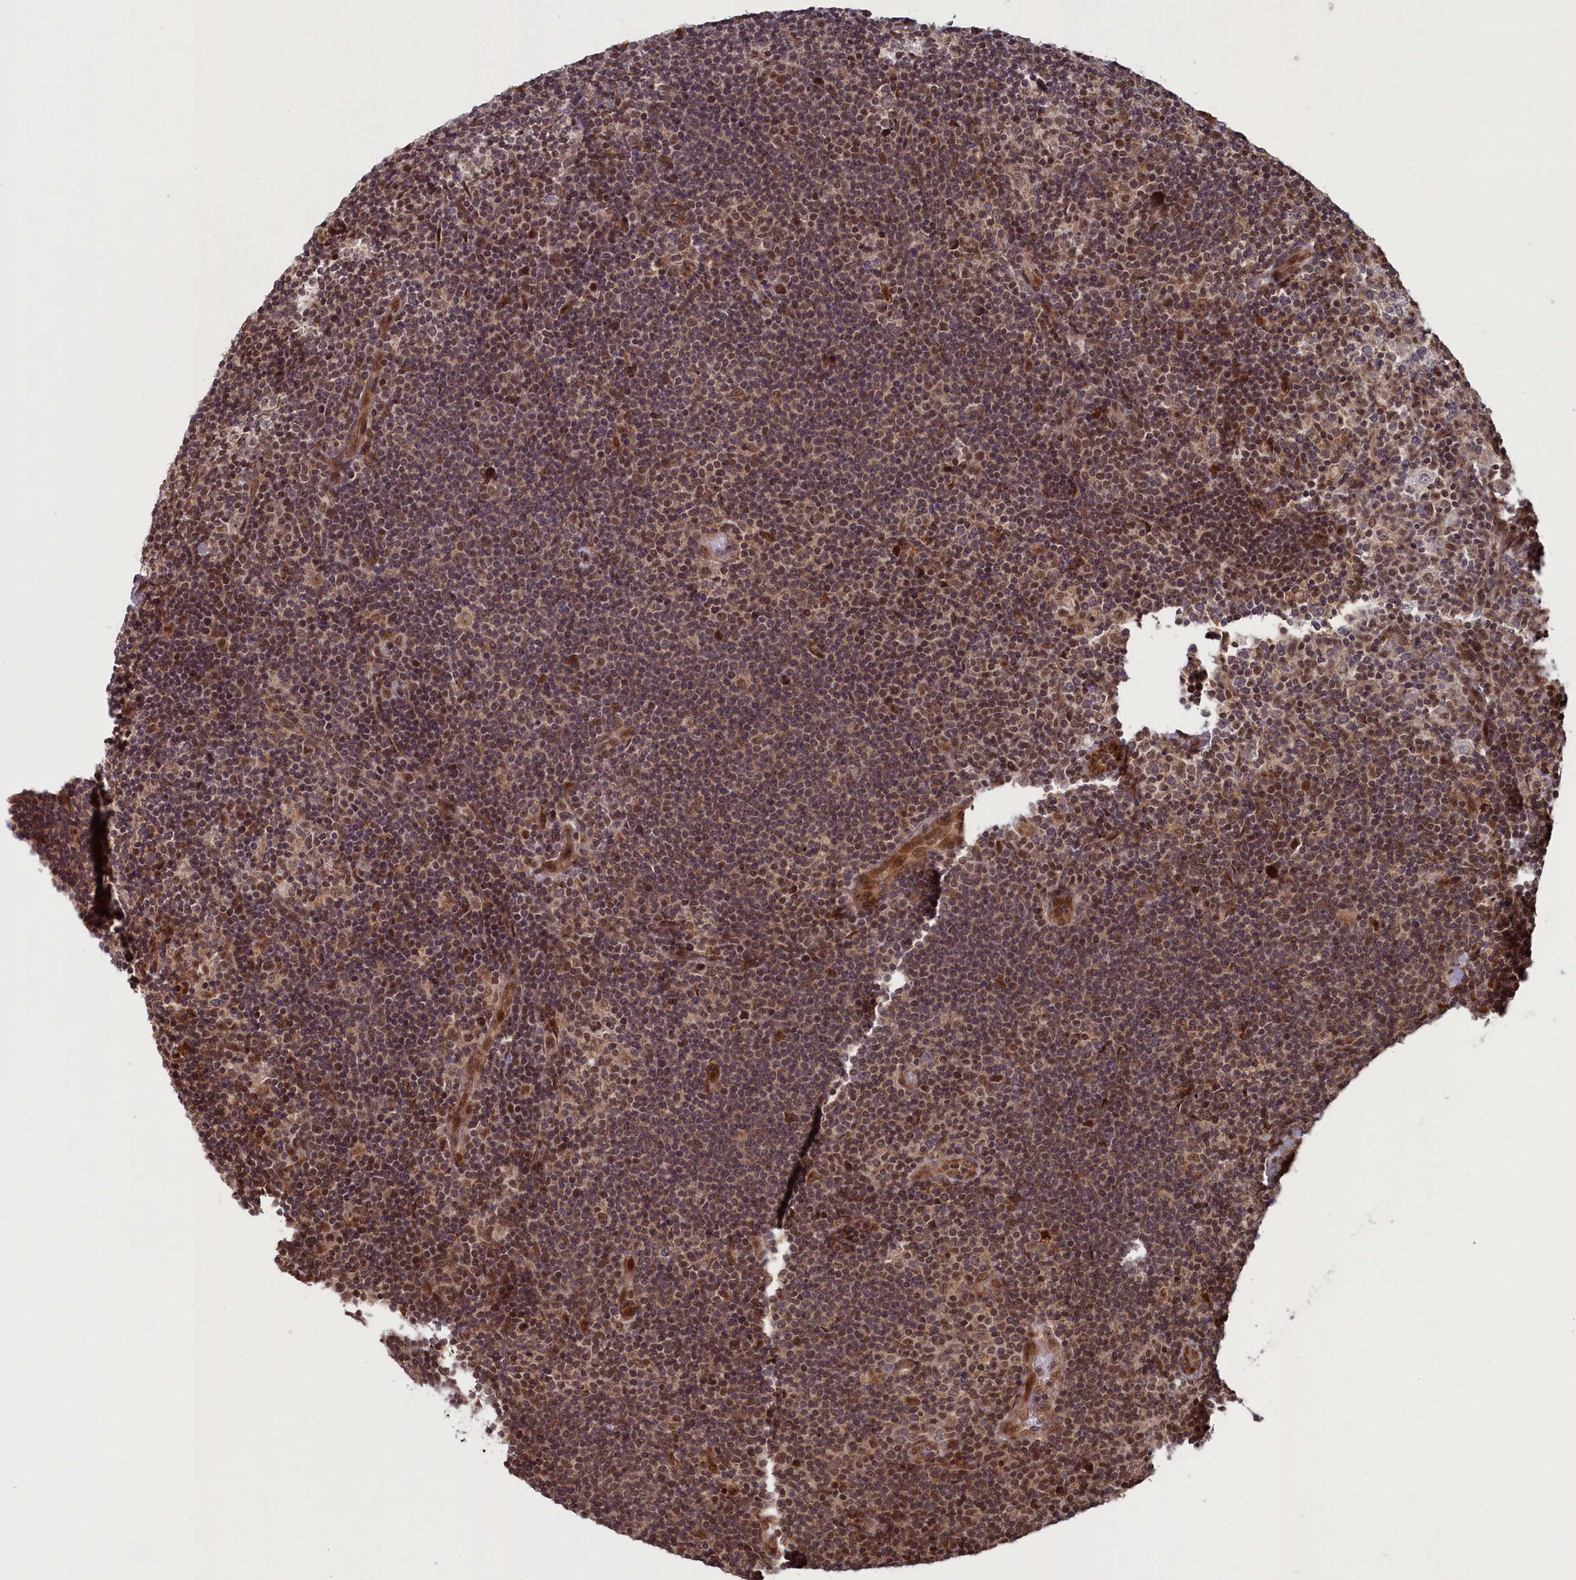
{"staining": {"intensity": "moderate", "quantity": "25%-75%", "location": "nuclear"}, "tissue": "lymphoma", "cell_type": "Tumor cells", "image_type": "cancer", "snomed": [{"axis": "morphology", "description": "Hodgkin's disease, NOS"}, {"axis": "topography", "description": "Lymph node"}], "caption": "High-power microscopy captured an IHC micrograph of Hodgkin's disease, revealing moderate nuclear positivity in approximately 25%-75% of tumor cells. (brown staining indicates protein expression, while blue staining denotes nuclei).", "gene": "NAE1", "patient": {"sex": "female", "age": 57}}